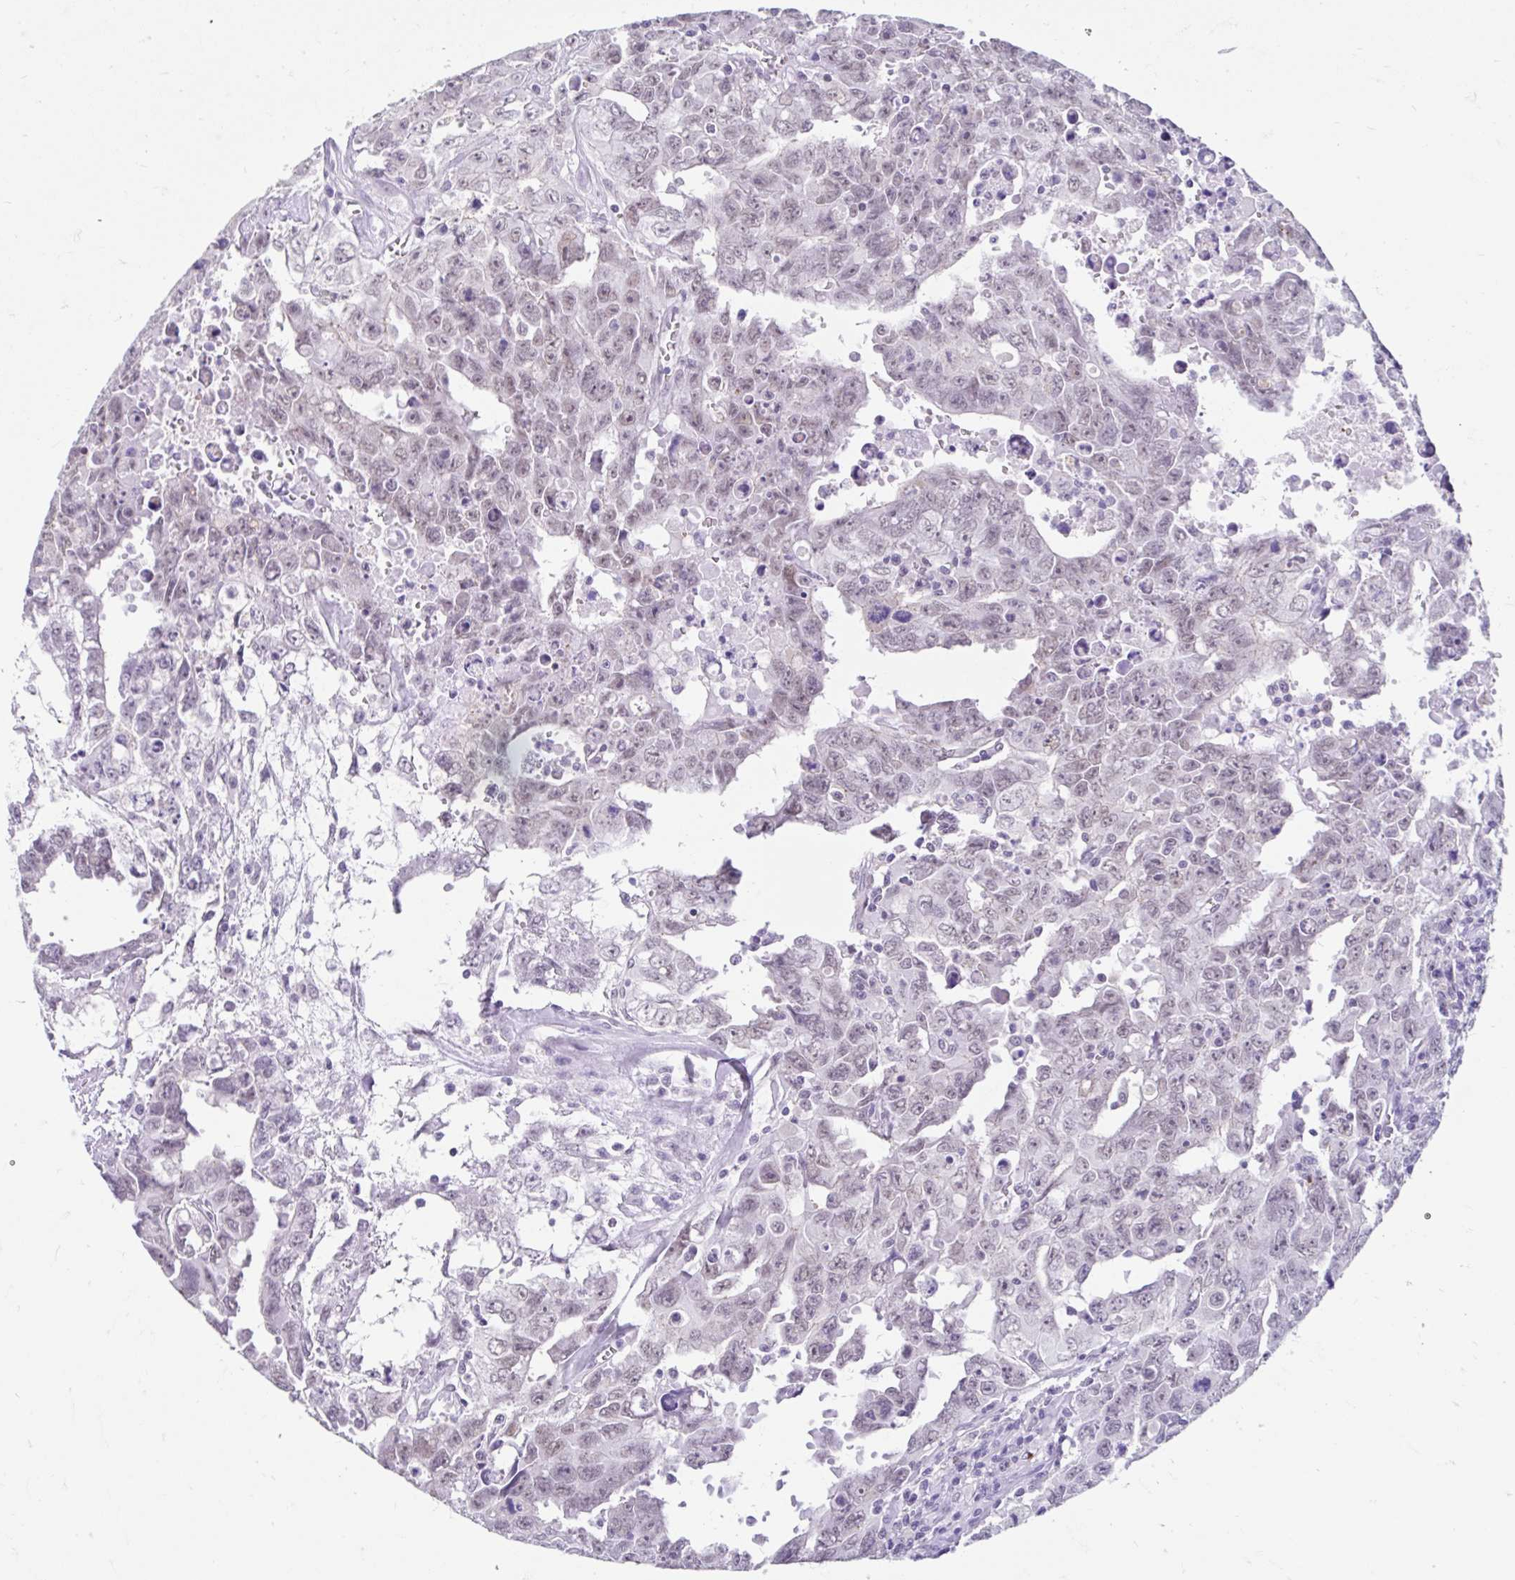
{"staining": {"intensity": "weak", "quantity": "<25%", "location": "nuclear"}, "tissue": "testis cancer", "cell_type": "Tumor cells", "image_type": "cancer", "snomed": [{"axis": "morphology", "description": "Carcinoma, Embryonal, NOS"}, {"axis": "topography", "description": "Testis"}], "caption": "High power microscopy histopathology image of an immunohistochemistry (IHC) micrograph of testis cancer (embryonal carcinoma), revealing no significant staining in tumor cells.", "gene": "DCAF17", "patient": {"sex": "male", "age": 24}}